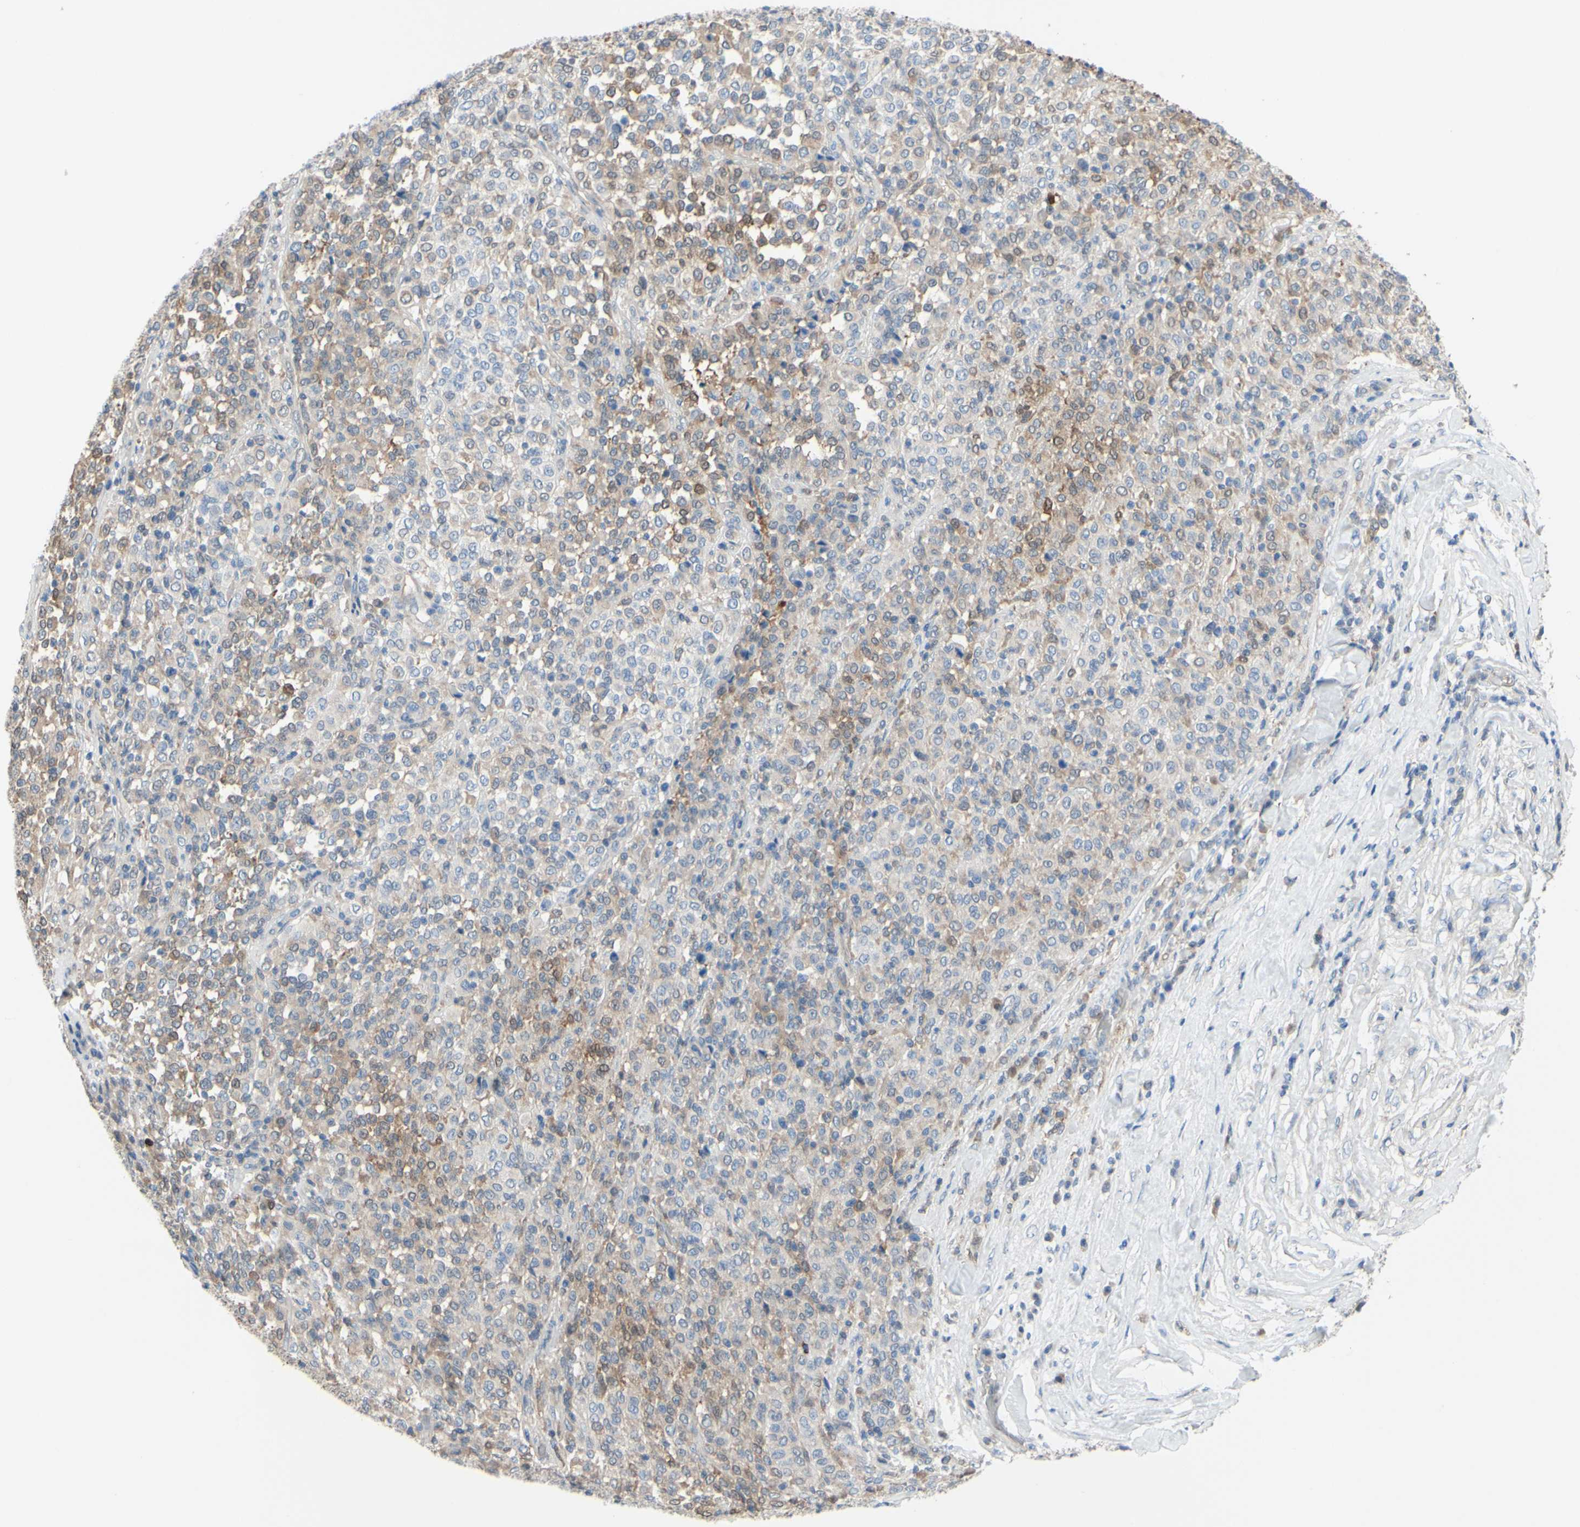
{"staining": {"intensity": "weak", "quantity": ">75%", "location": "cytoplasmic/membranous"}, "tissue": "melanoma", "cell_type": "Tumor cells", "image_type": "cancer", "snomed": [{"axis": "morphology", "description": "Malignant melanoma, Metastatic site"}, {"axis": "topography", "description": "Pancreas"}], "caption": "Tumor cells demonstrate low levels of weak cytoplasmic/membranous positivity in about >75% of cells in melanoma. (DAB = brown stain, brightfield microscopy at high magnification).", "gene": "UPK3B", "patient": {"sex": "female", "age": 30}}